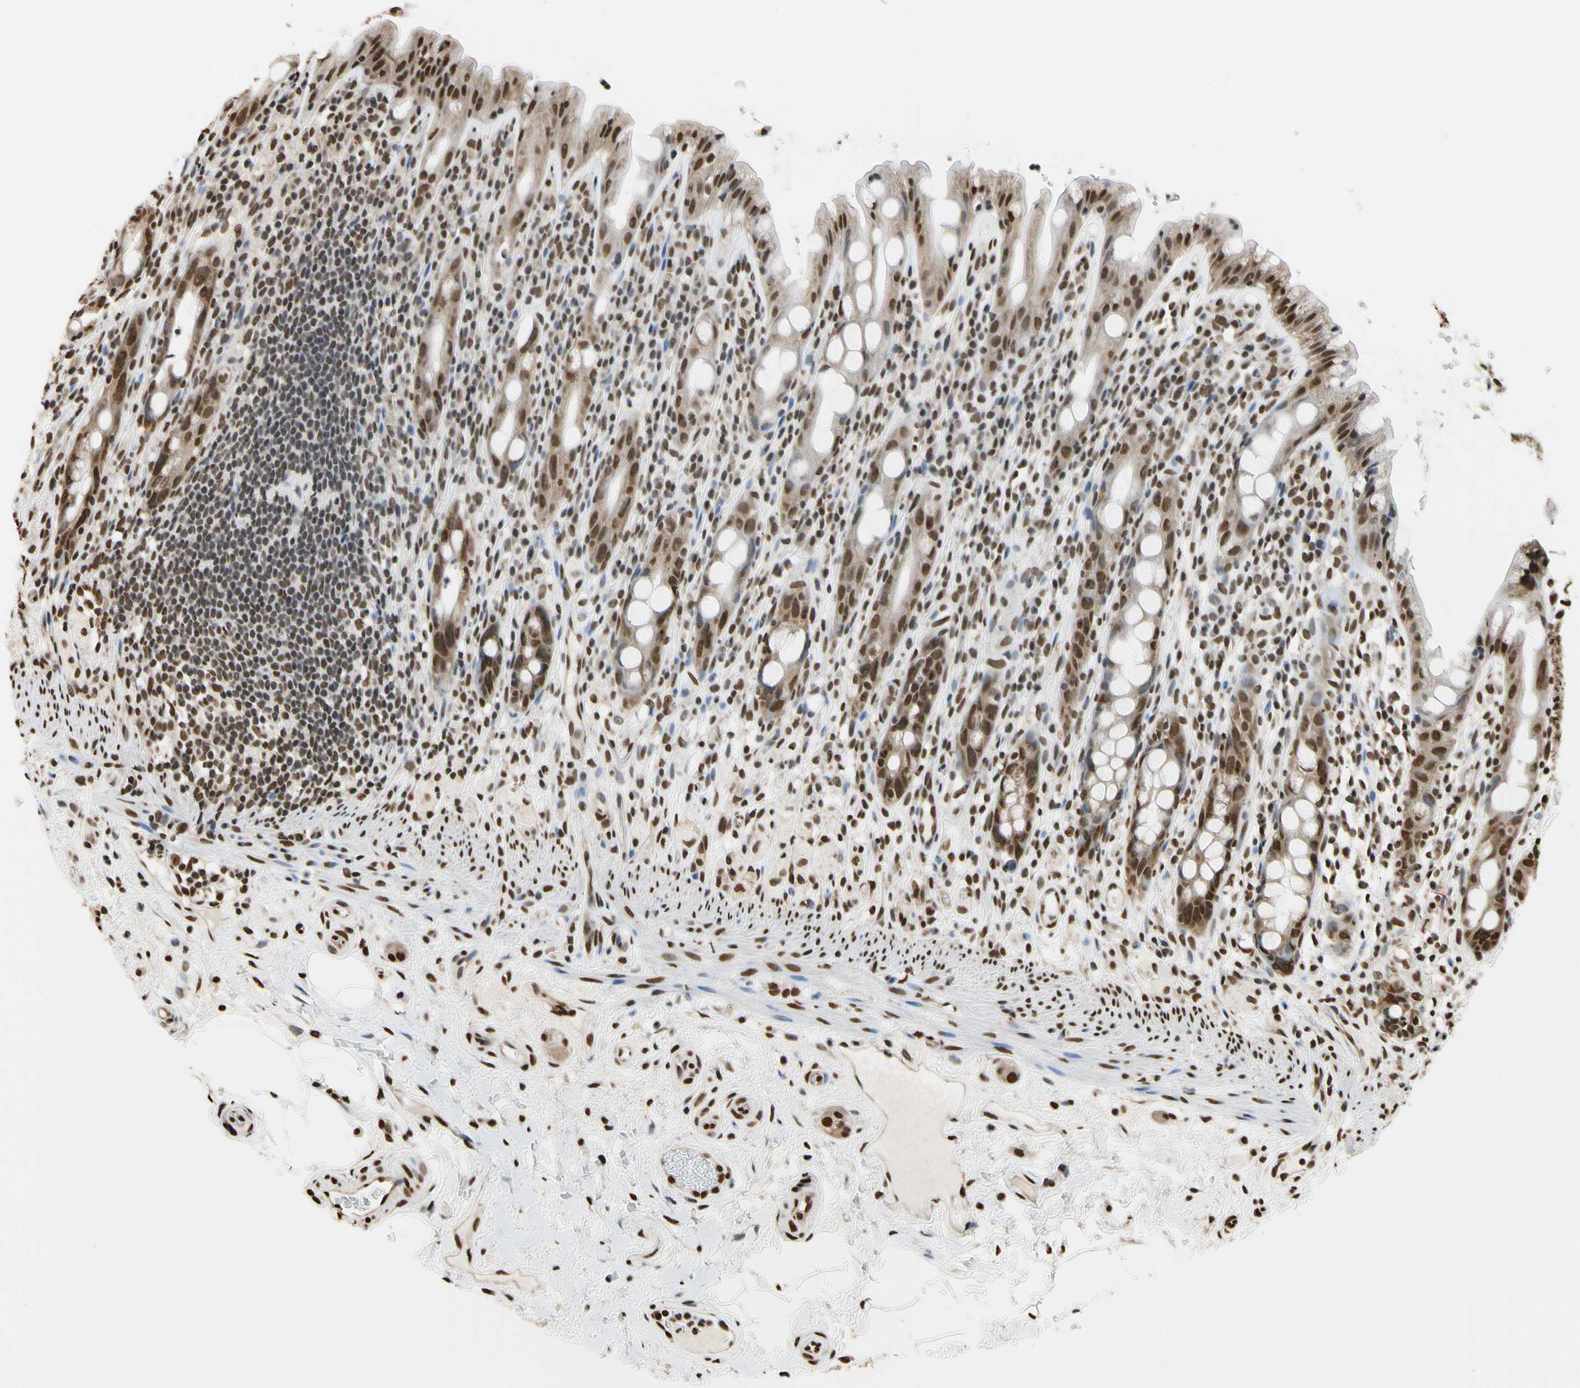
{"staining": {"intensity": "strong", "quantity": ">75%", "location": "cytoplasmic/membranous,nuclear"}, "tissue": "rectum", "cell_type": "Glandular cells", "image_type": "normal", "snomed": [{"axis": "morphology", "description": "Normal tissue, NOS"}, {"axis": "topography", "description": "Rectum"}], "caption": "Rectum stained for a protein exhibits strong cytoplasmic/membranous,nuclear positivity in glandular cells. The staining was performed using DAB (3,3'-diaminobenzidine) to visualize the protein expression in brown, while the nuclei were stained in blue with hematoxylin (Magnification: 20x).", "gene": "HNRNPK", "patient": {"sex": "male", "age": 44}}